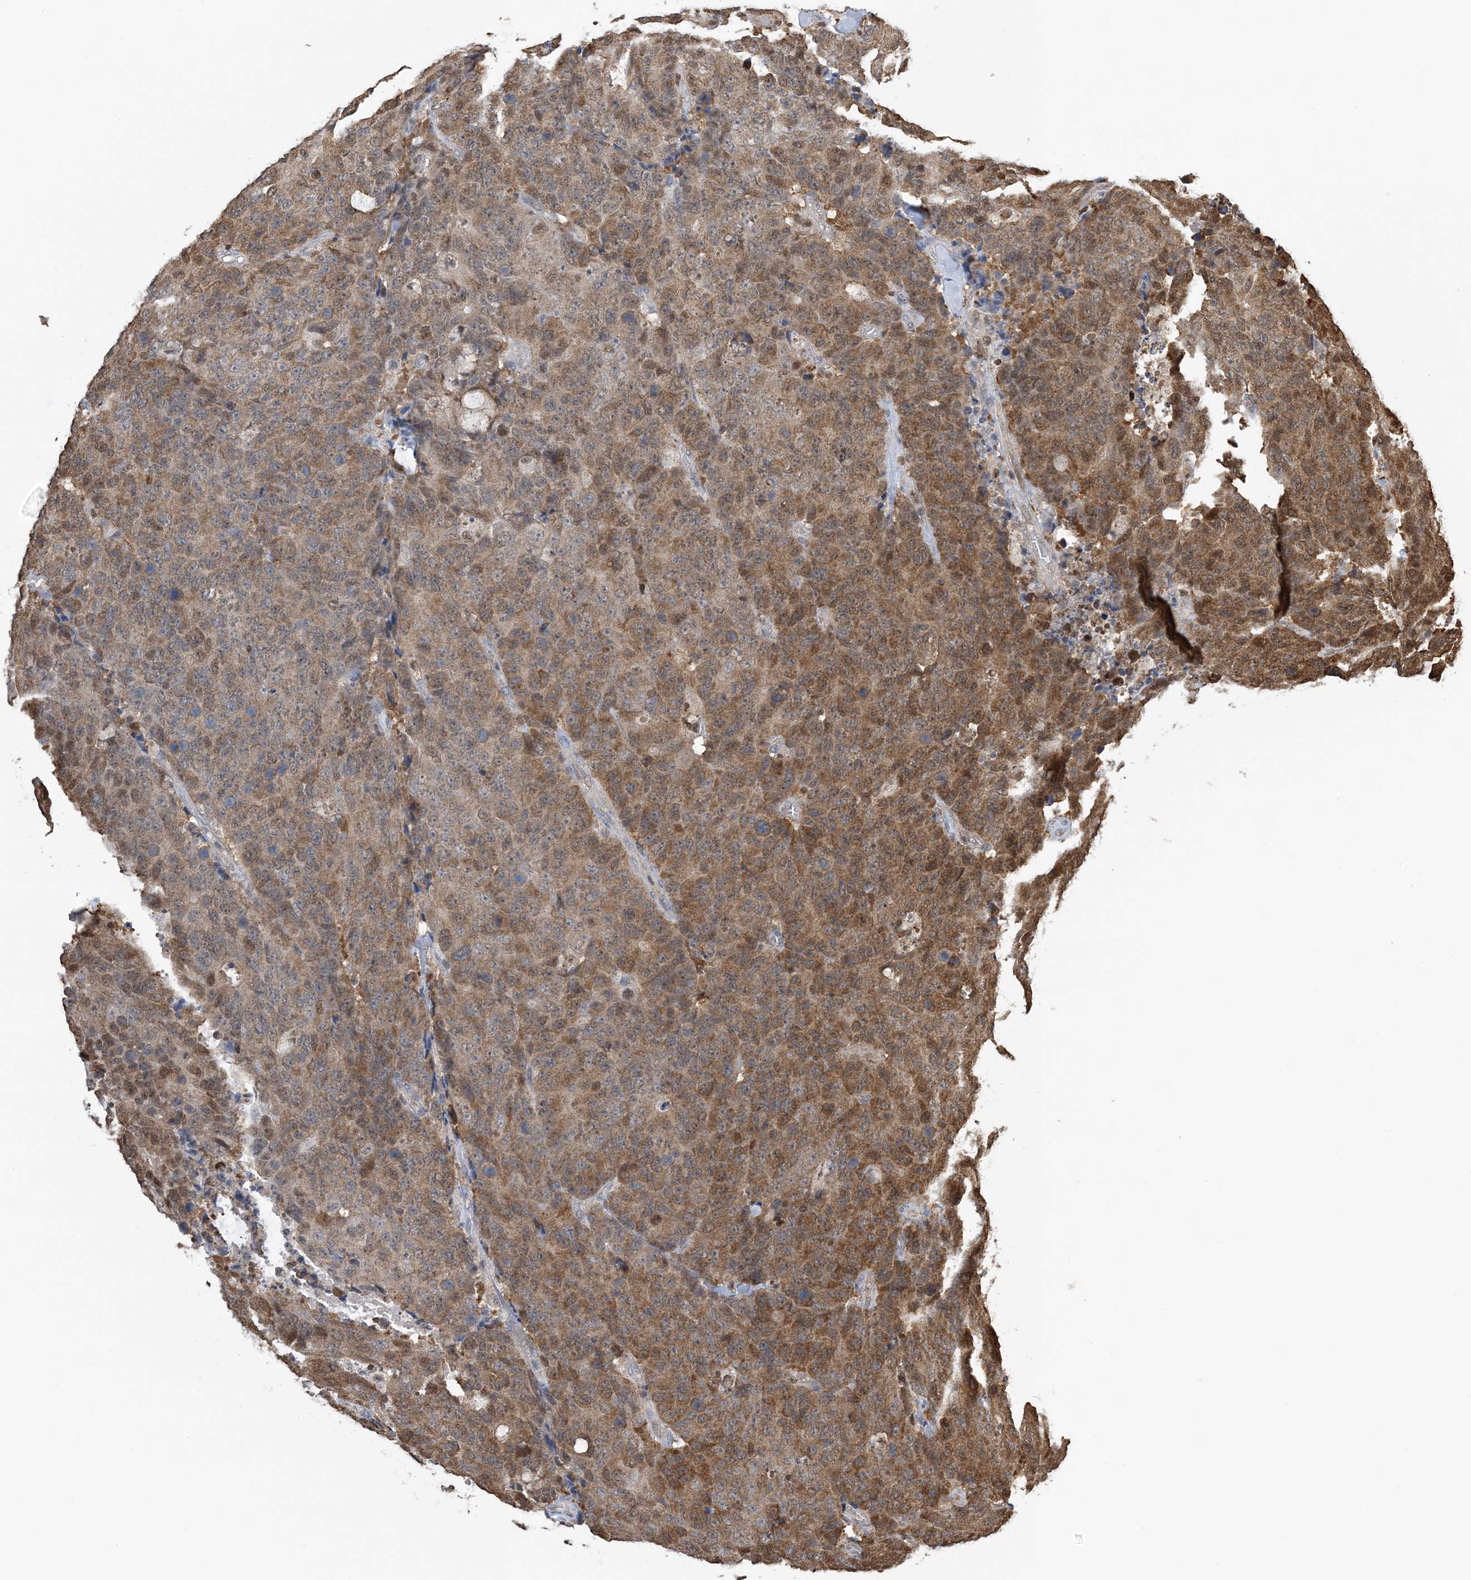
{"staining": {"intensity": "moderate", "quantity": "25%-75%", "location": "cytoplasmic/membranous,nuclear"}, "tissue": "colorectal cancer", "cell_type": "Tumor cells", "image_type": "cancer", "snomed": [{"axis": "morphology", "description": "Adenocarcinoma, NOS"}, {"axis": "topography", "description": "Colon"}], "caption": "An image of human colorectal cancer stained for a protein demonstrates moderate cytoplasmic/membranous and nuclear brown staining in tumor cells.", "gene": "HSPA1A", "patient": {"sex": "female", "age": 86}}